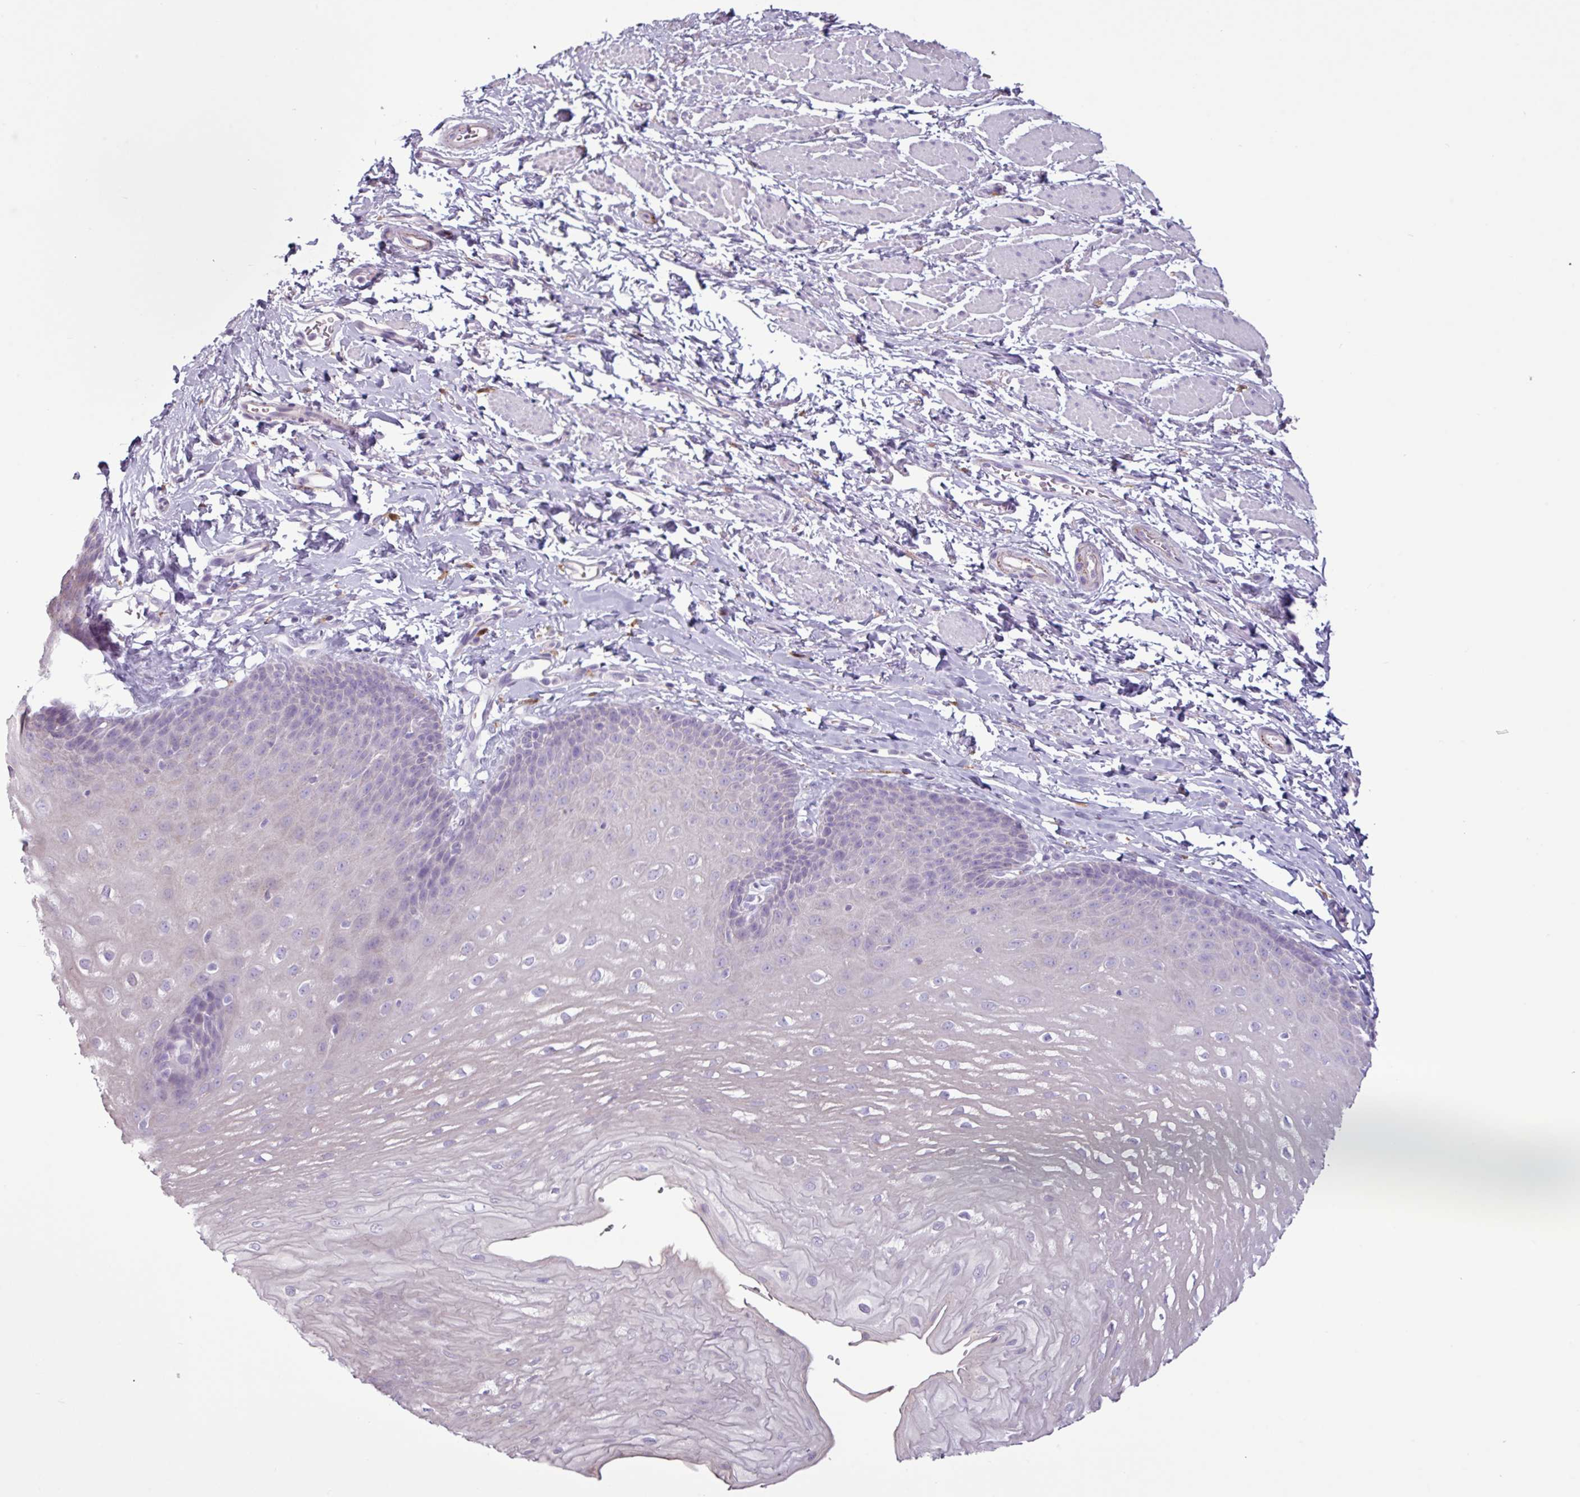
{"staining": {"intensity": "negative", "quantity": "none", "location": "none"}, "tissue": "esophagus", "cell_type": "Squamous epithelial cells", "image_type": "normal", "snomed": [{"axis": "morphology", "description": "Normal tissue, NOS"}, {"axis": "topography", "description": "Esophagus"}], "caption": "Histopathology image shows no protein staining in squamous epithelial cells of unremarkable esophagus.", "gene": "C4A", "patient": {"sex": "male", "age": 70}}